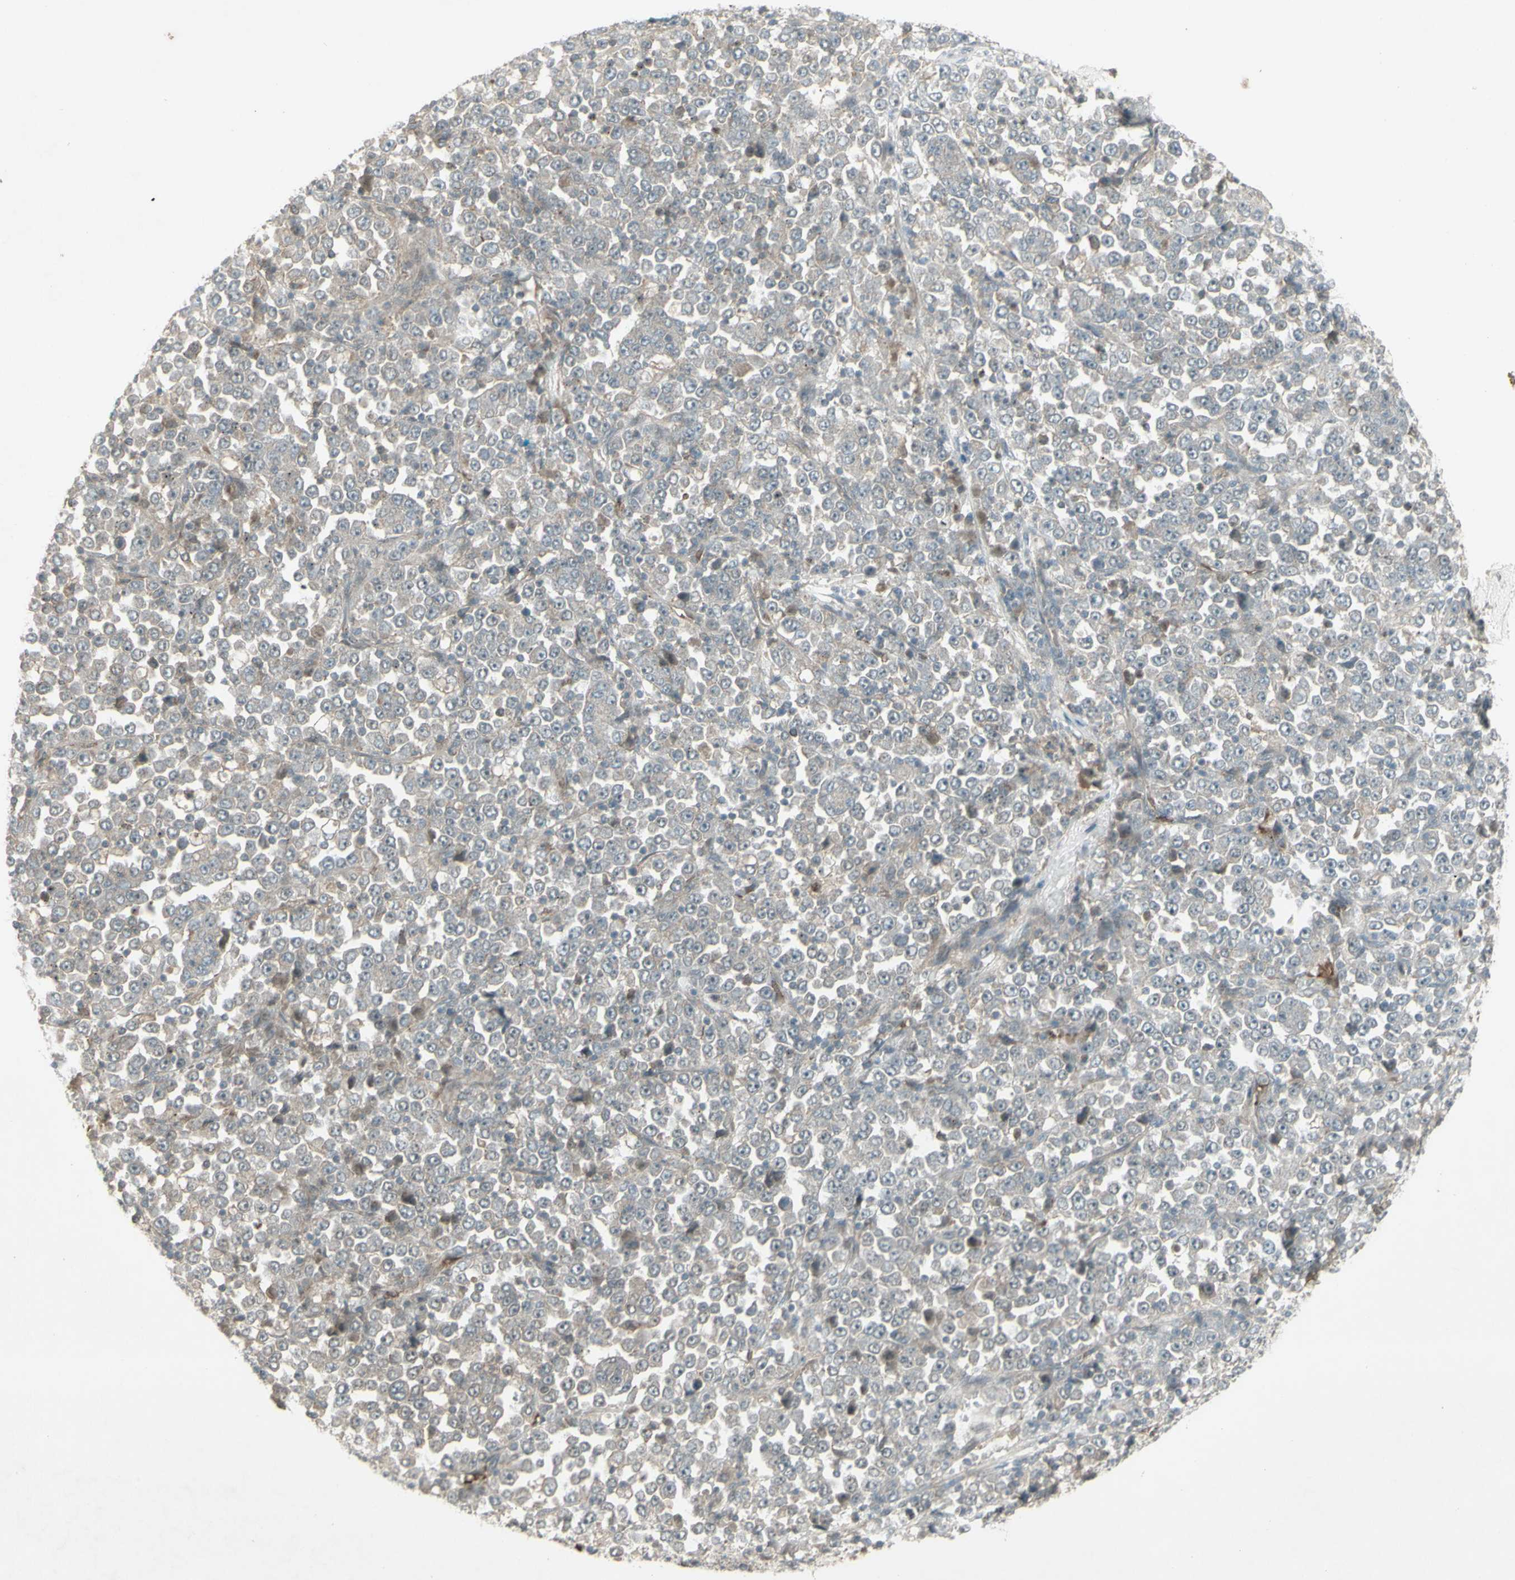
{"staining": {"intensity": "negative", "quantity": "none", "location": "none"}, "tissue": "stomach cancer", "cell_type": "Tumor cells", "image_type": "cancer", "snomed": [{"axis": "morphology", "description": "Normal tissue, NOS"}, {"axis": "morphology", "description": "Adenocarcinoma, NOS"}, {"axis": "topography", "description": "Stomach, upper"}, {"axis": "topography", "description": "Stomach"}], "caption": "A high-resolution image shows IHC staining of stomach adenocarcinoma, which displays no significant positivity in tumor cells.", "gene": "MSH6", "patient": {"sex": "male", "age": 59}}